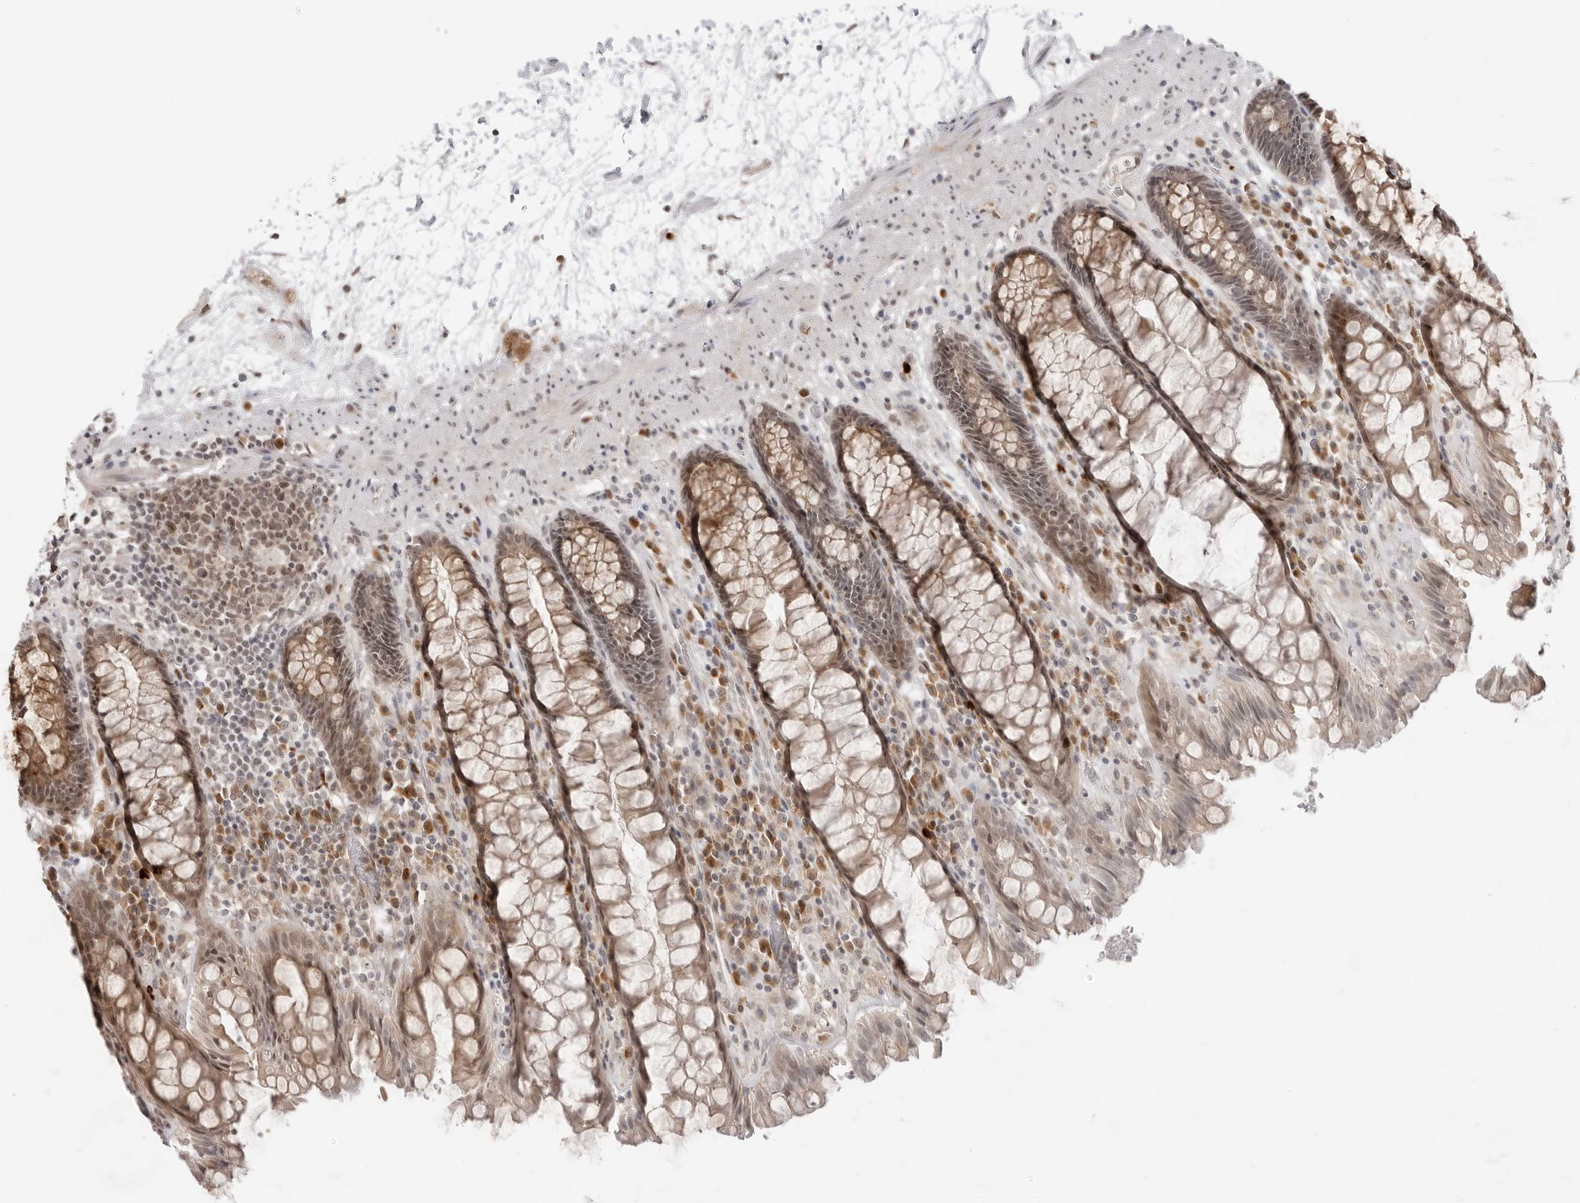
{"staining": {"intensity": "weak", "quantity": ">75%", "location": "cytoplasmic/membranous,nuclear"}, "tissue": "rectum", "cell_type": "Glandular cells", "image_type": "normal", "snomed": [{"axis": "morphology", "description": "Normal tissue, NOS"}, {"axis": "topography", "description": "Rectum"}], "caption": "Immunohistochemistry histopathology image of benign rectum stained for a protein (brown), which shows low levels of weak cytoplasmic/membranous,nuclear staining in approximately >75% of glandular cells.", "gene": "SUGCT", "patient": {"sex": "male", "age": 64}}